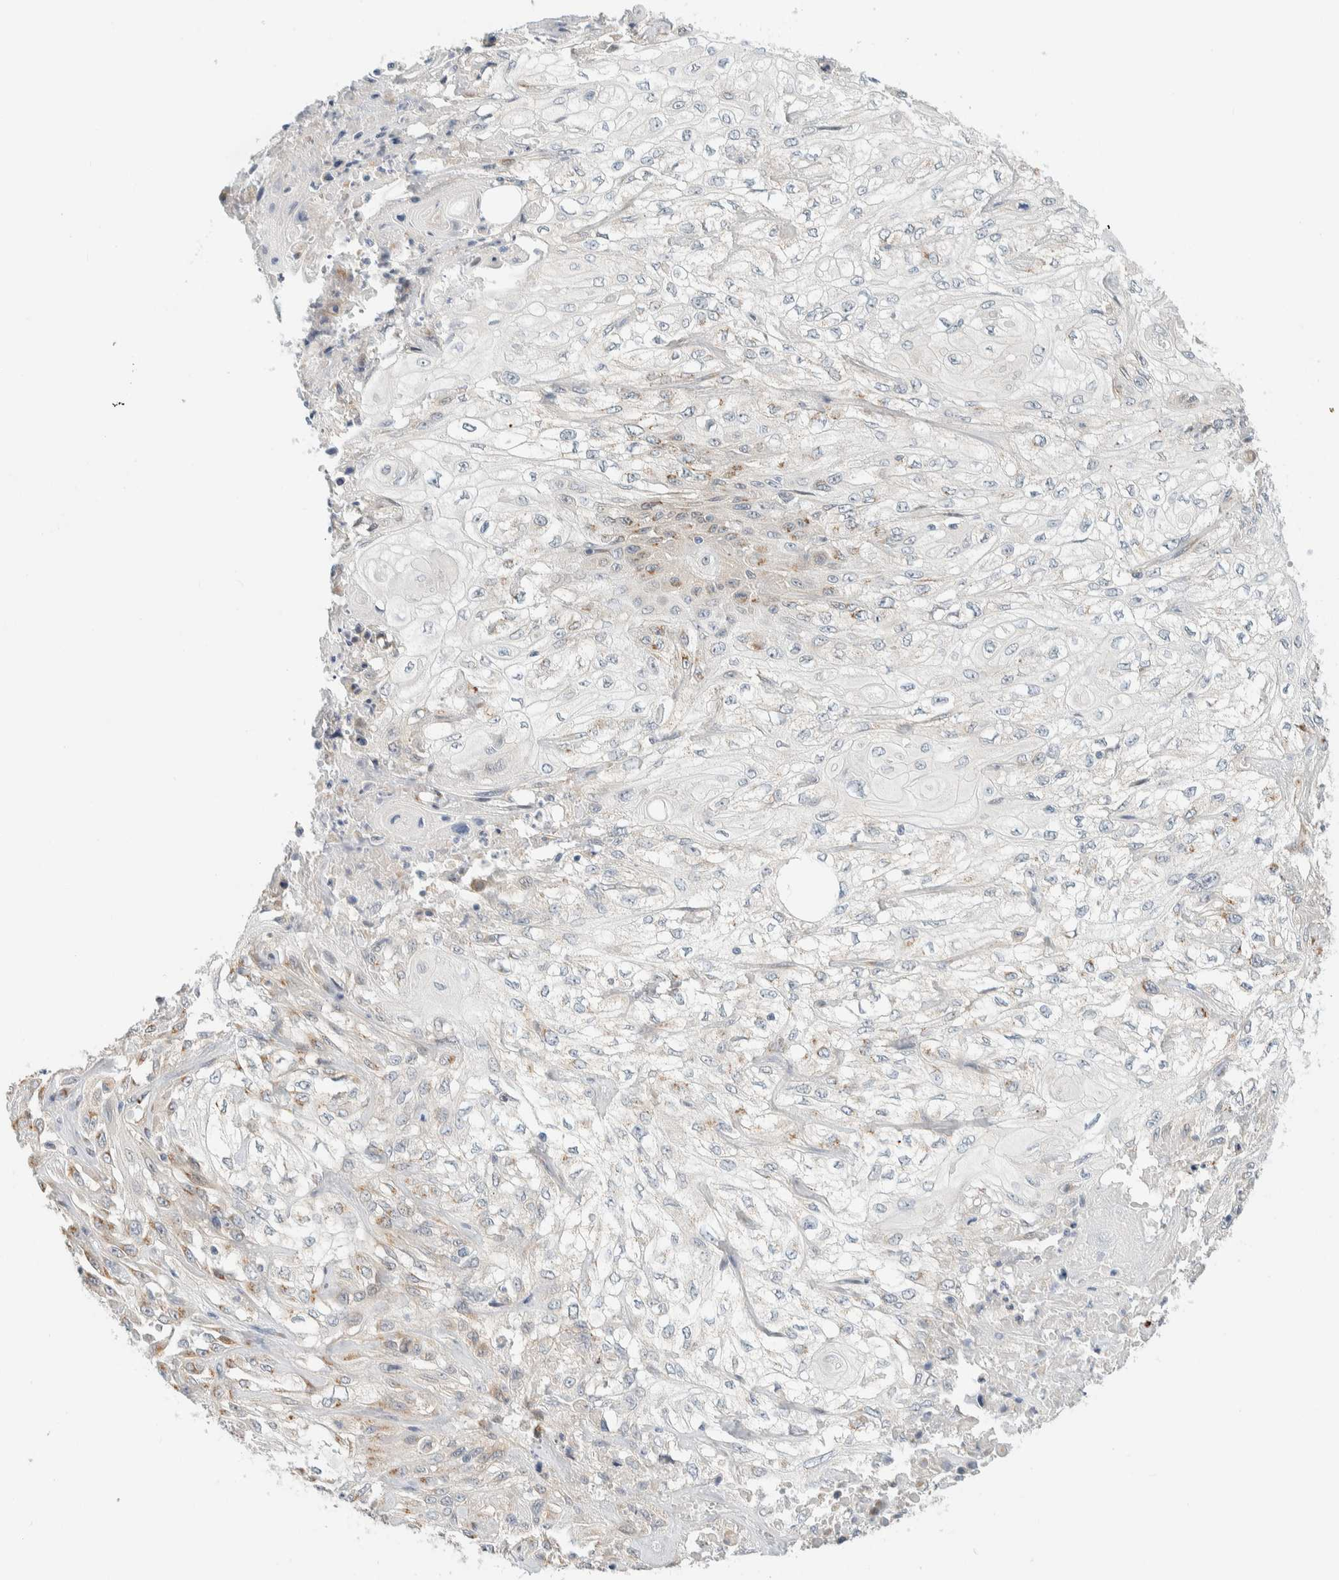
{"staining": {"intensity": "weak", "quantity": "25%-75%", "location": "cytoplasmic/membranous"}, "tissue": "skin cancer", "cell_type": "Tumor cells", "image_type": "cancer", "snomed": [{"axis": "morphology", "description": "Squamous cell carcinoma, NOS"}, {"axis": "morphology", "description": "Squamous cell carcinoma, metastatic, NOS"}, {"axis": "topography", "description": "Skin"}, {"axis": "topography", "description": "Lymph node"}], "caption": "The photomicrograph reveals a brown stain indicating the presence of a protein in the cytoplasmic/membranous of tumor cells in skin cancer. (IHC, brightfield microscopy, high magnification).", "gene": "TMEM184B", "patient": {"sex": "male", "age": 75}}